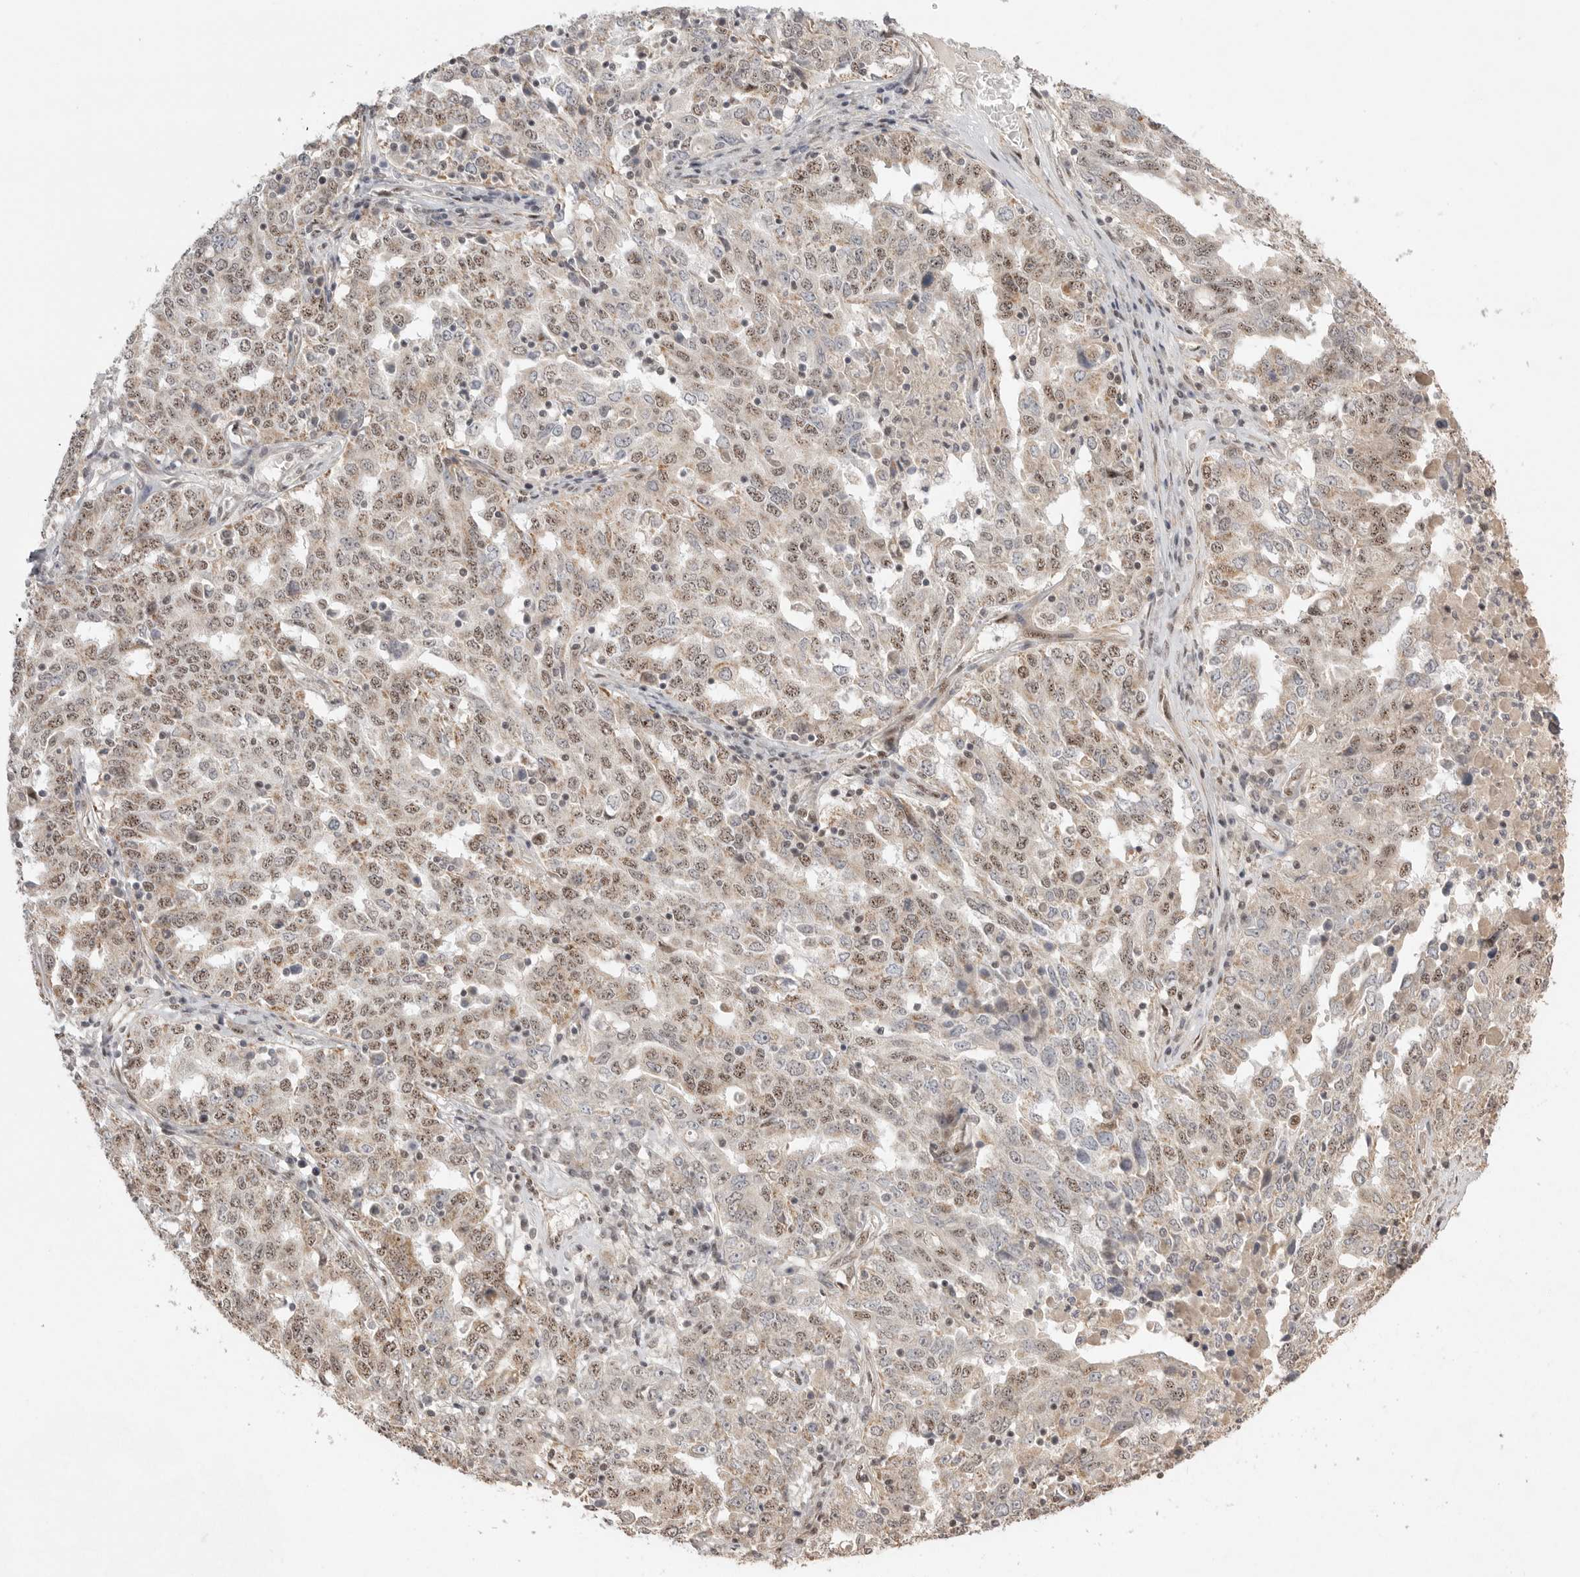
{"staining": {"intensity": "moderate", "quantity": ">75%", "location": "nuclear"}, "tissue": "ovarian cancer", "cell_type": "Tumor cells", "image_type": "cancer", "snomed": [{"axis": "morphology", "description": "Carcinoma, endometroid"}, {"axis": "topography", "description": "Ovary"}], "caption": "Approximately >75% of tumor cells in human ovarian endometroid carcinoma show moderate nuclear protein expression as visualized by brown immunohistochemical staining.", "gene": "POMP", "patient": {"sex": "female", "age": 62}}